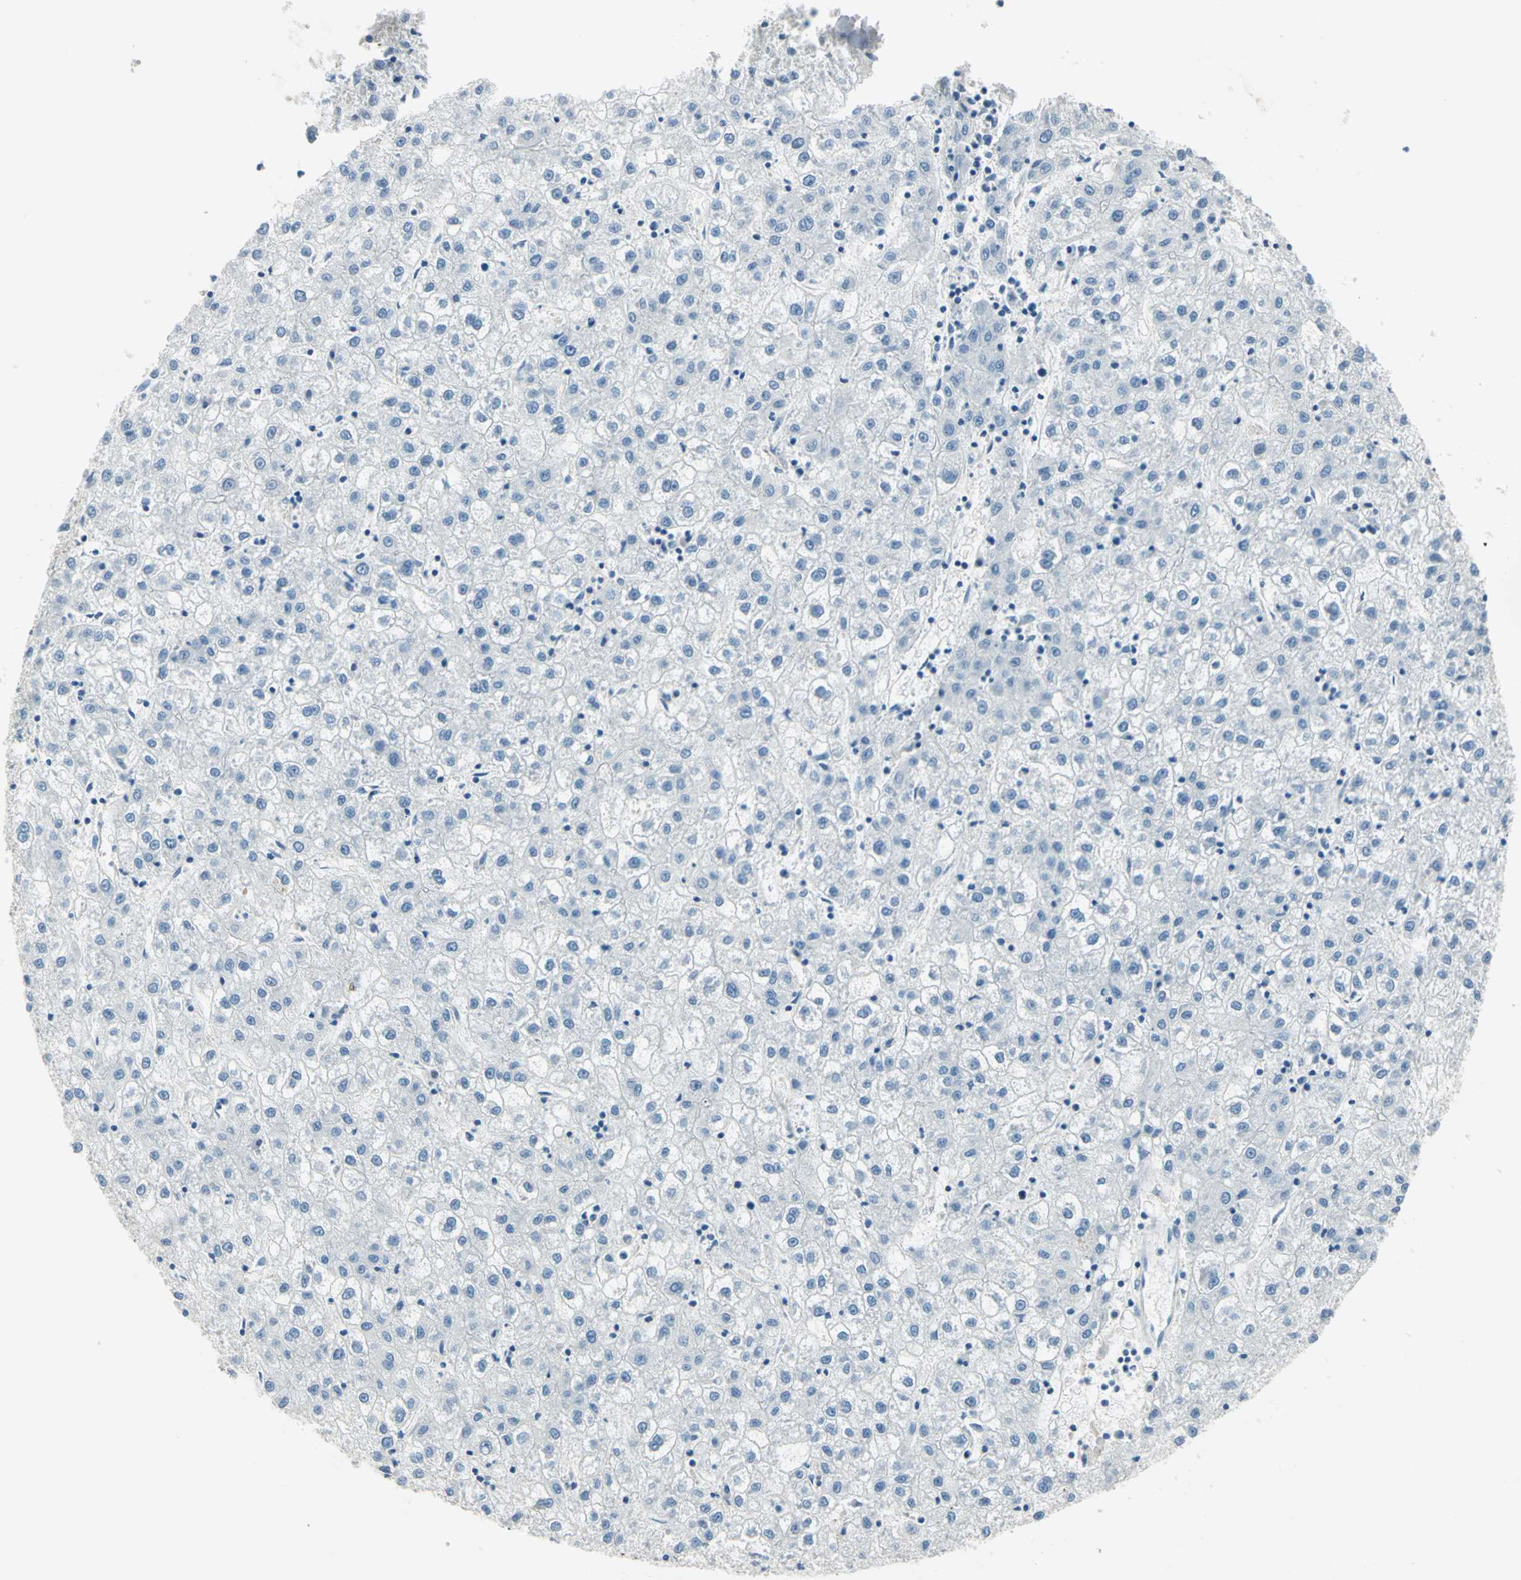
{"staining": {"intensity": "negative", "quantity": "none", "location": "none"}, "tissue": "liver cancer", "cell_type": "Tumor cells", "image_type": "cancer", "snomed": [{"axis": "morphology", "description": "Carcinoma, Hepatocellular, NOS"}, {"axis": "topography", "description": "Liver"}], "caption": "A photomicrograph of liver cancer stained for a protein reveals no brown staining in tumor cells. The staining is performed using DAB brown chromogen with nuclei counter-stained in using hematoxylin.", "gene": "UCHL1", "patient": {"sex": "male", "age": 72}}